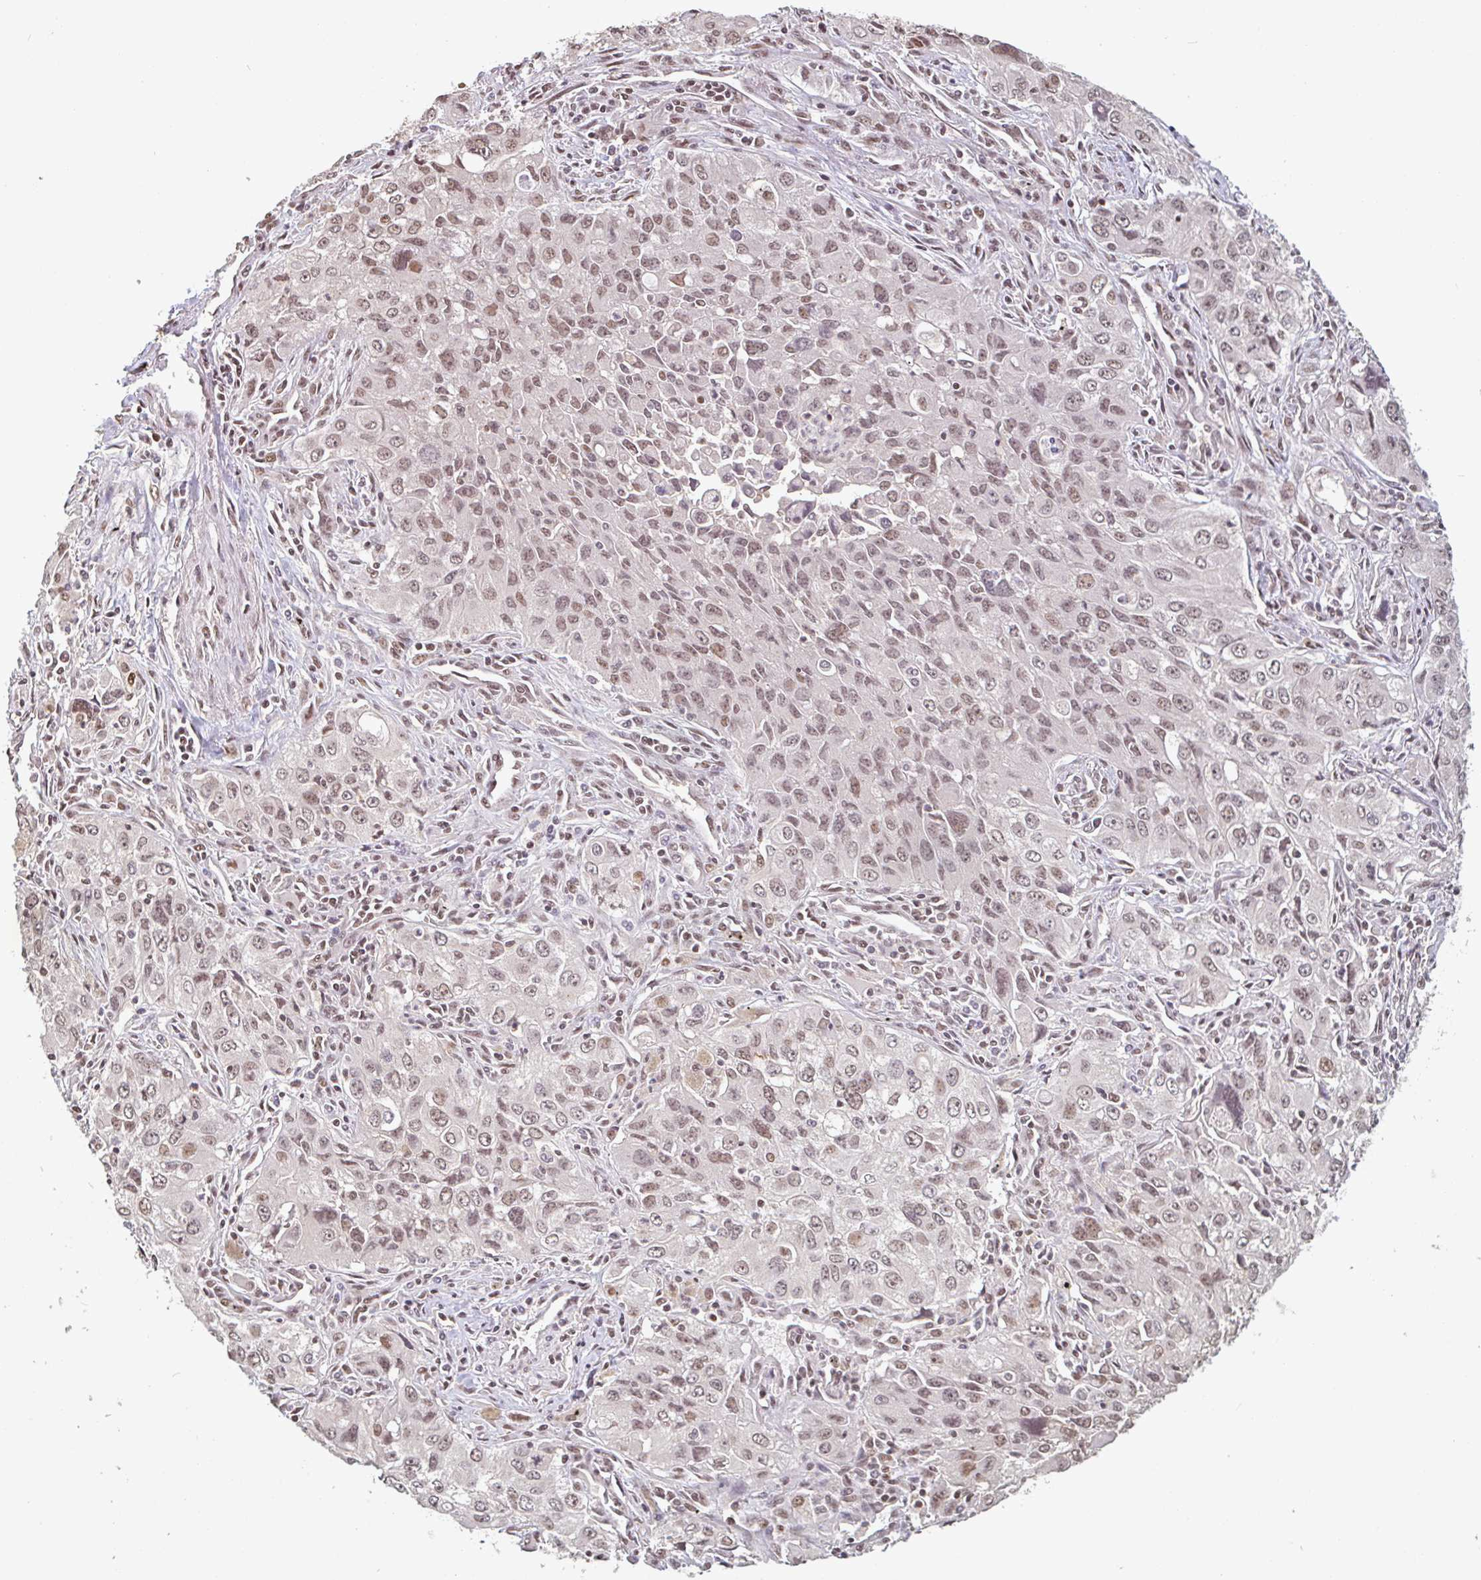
{"staining": {"intensity": "moderate", "quantity": ">75%", "location": "nuclear"}, "tissue": "lung cancer", "cell_type": "Tumor cells", "image_type": "cancer", "snomed": [{"axis": "morphology", "description": "Adenocarcinoma, NOS"}, {"axis": "morphology", "description": "Adenocarcinoma, metastatic, NOS"}, {"axis": "topography", "description": "Lymph node"}, {"axis": "topography", "description": "Lung"}], "caption": "Moderate nuclear protein expression is seen in about >75% of tumor cells in lung cancer.", "gene": "DR1", "patient": {"sex": "female", "age": 42}}